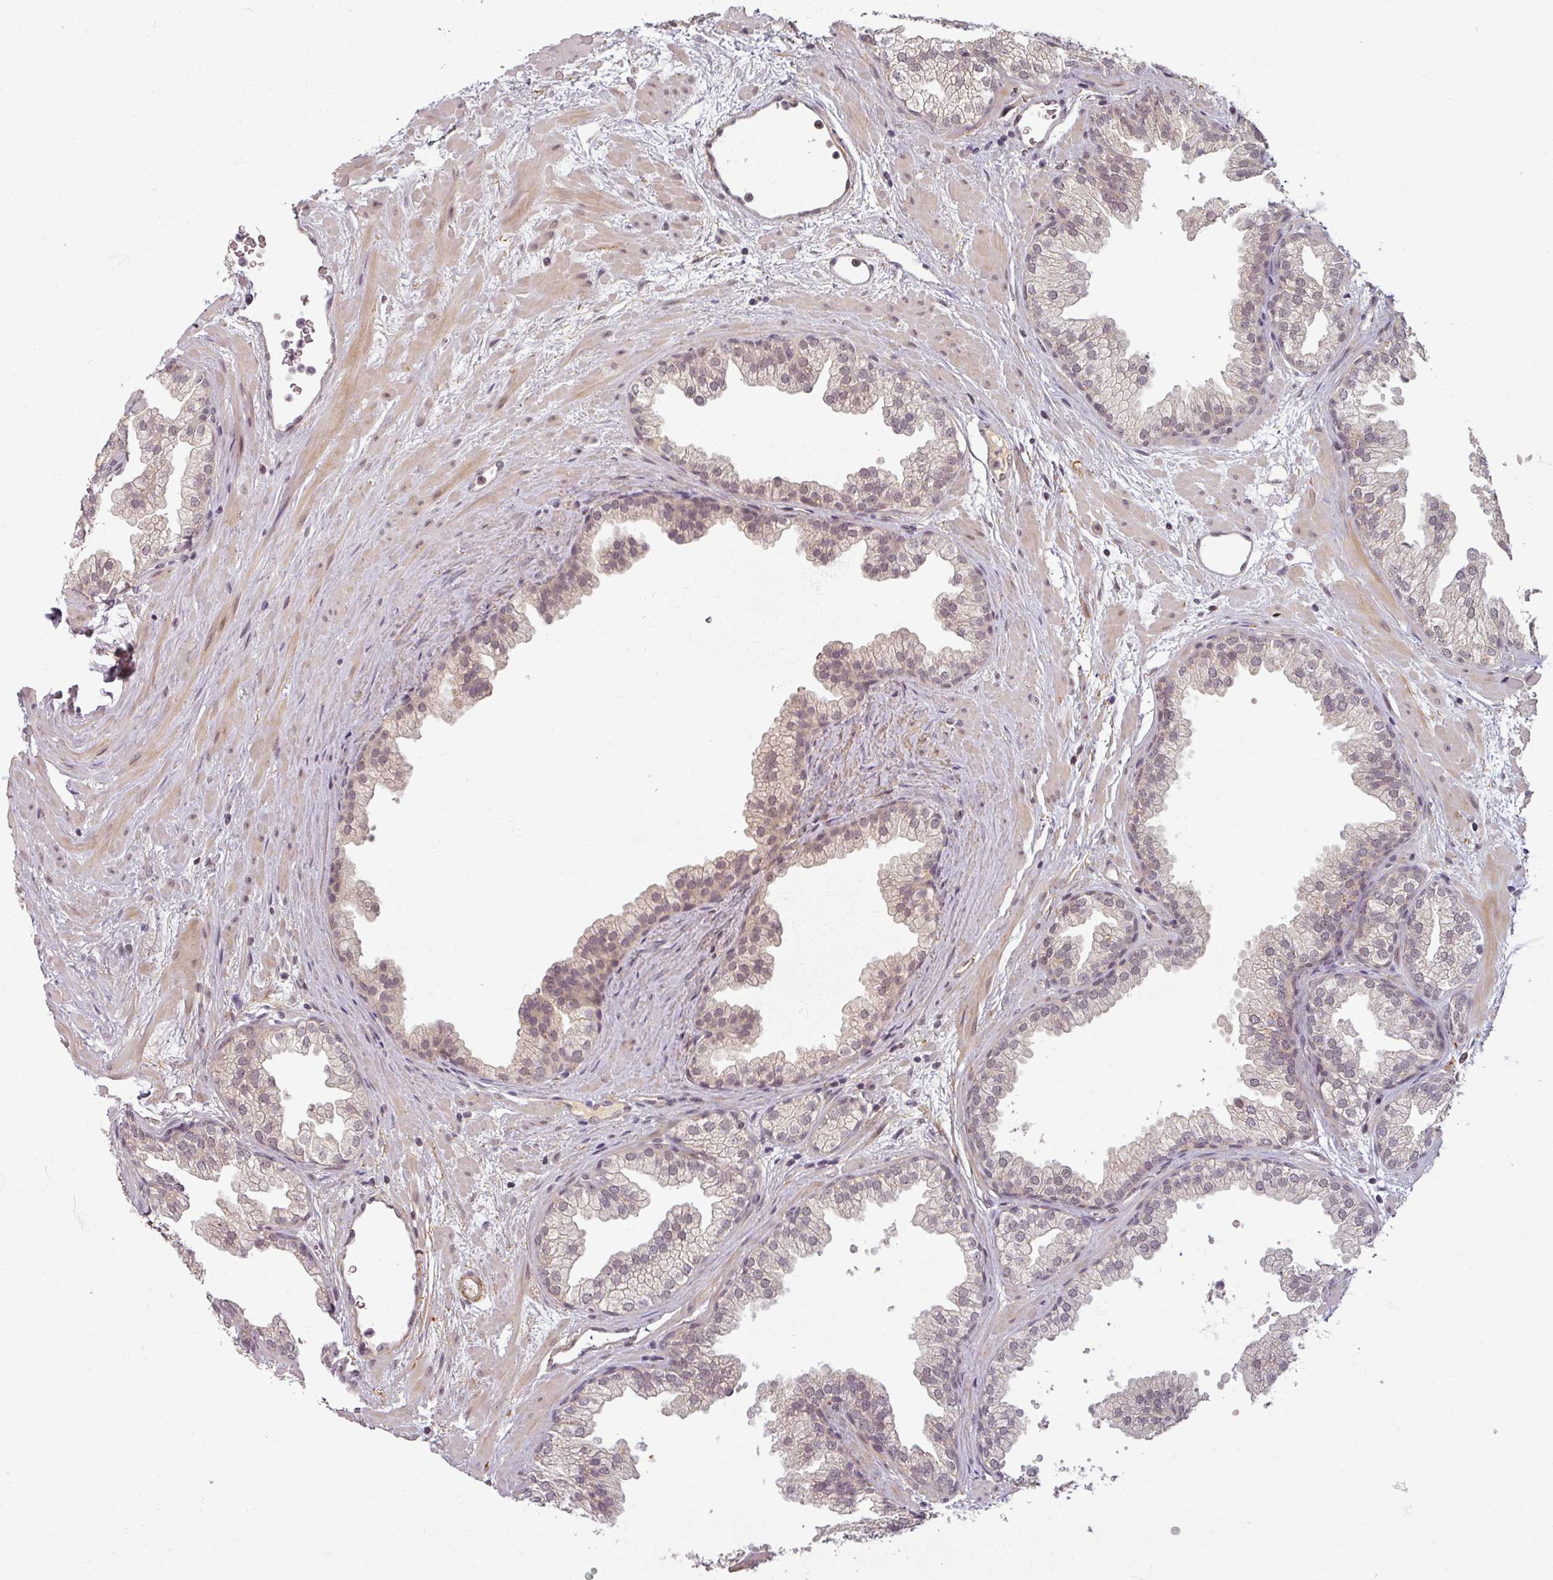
{"staining": {"intensity": "weak", "quantity": "25%-75%", "location": "nuclear"}, "tissue": "prostate", "cell_type": "Glandular cells", "image_type": "normal", "snomed": [{"axis": "morphology", "description": "Normal tissue, NOS"}, {"axis": "topography", "description": "Prostate"}], "caption": "Immunohistochemical staining of benign human prostate exhibits low levels of weak nuclear expression in approximately 25%-75% of glandular cells. Using DAB (3,3'-diaminobenzidine) (brown) and hematoxylin (blue) stains, captured at high magnification using brightfield microscopy.", "gene": "POLR2G", "patient": {"sex": "male", "age": 37}}